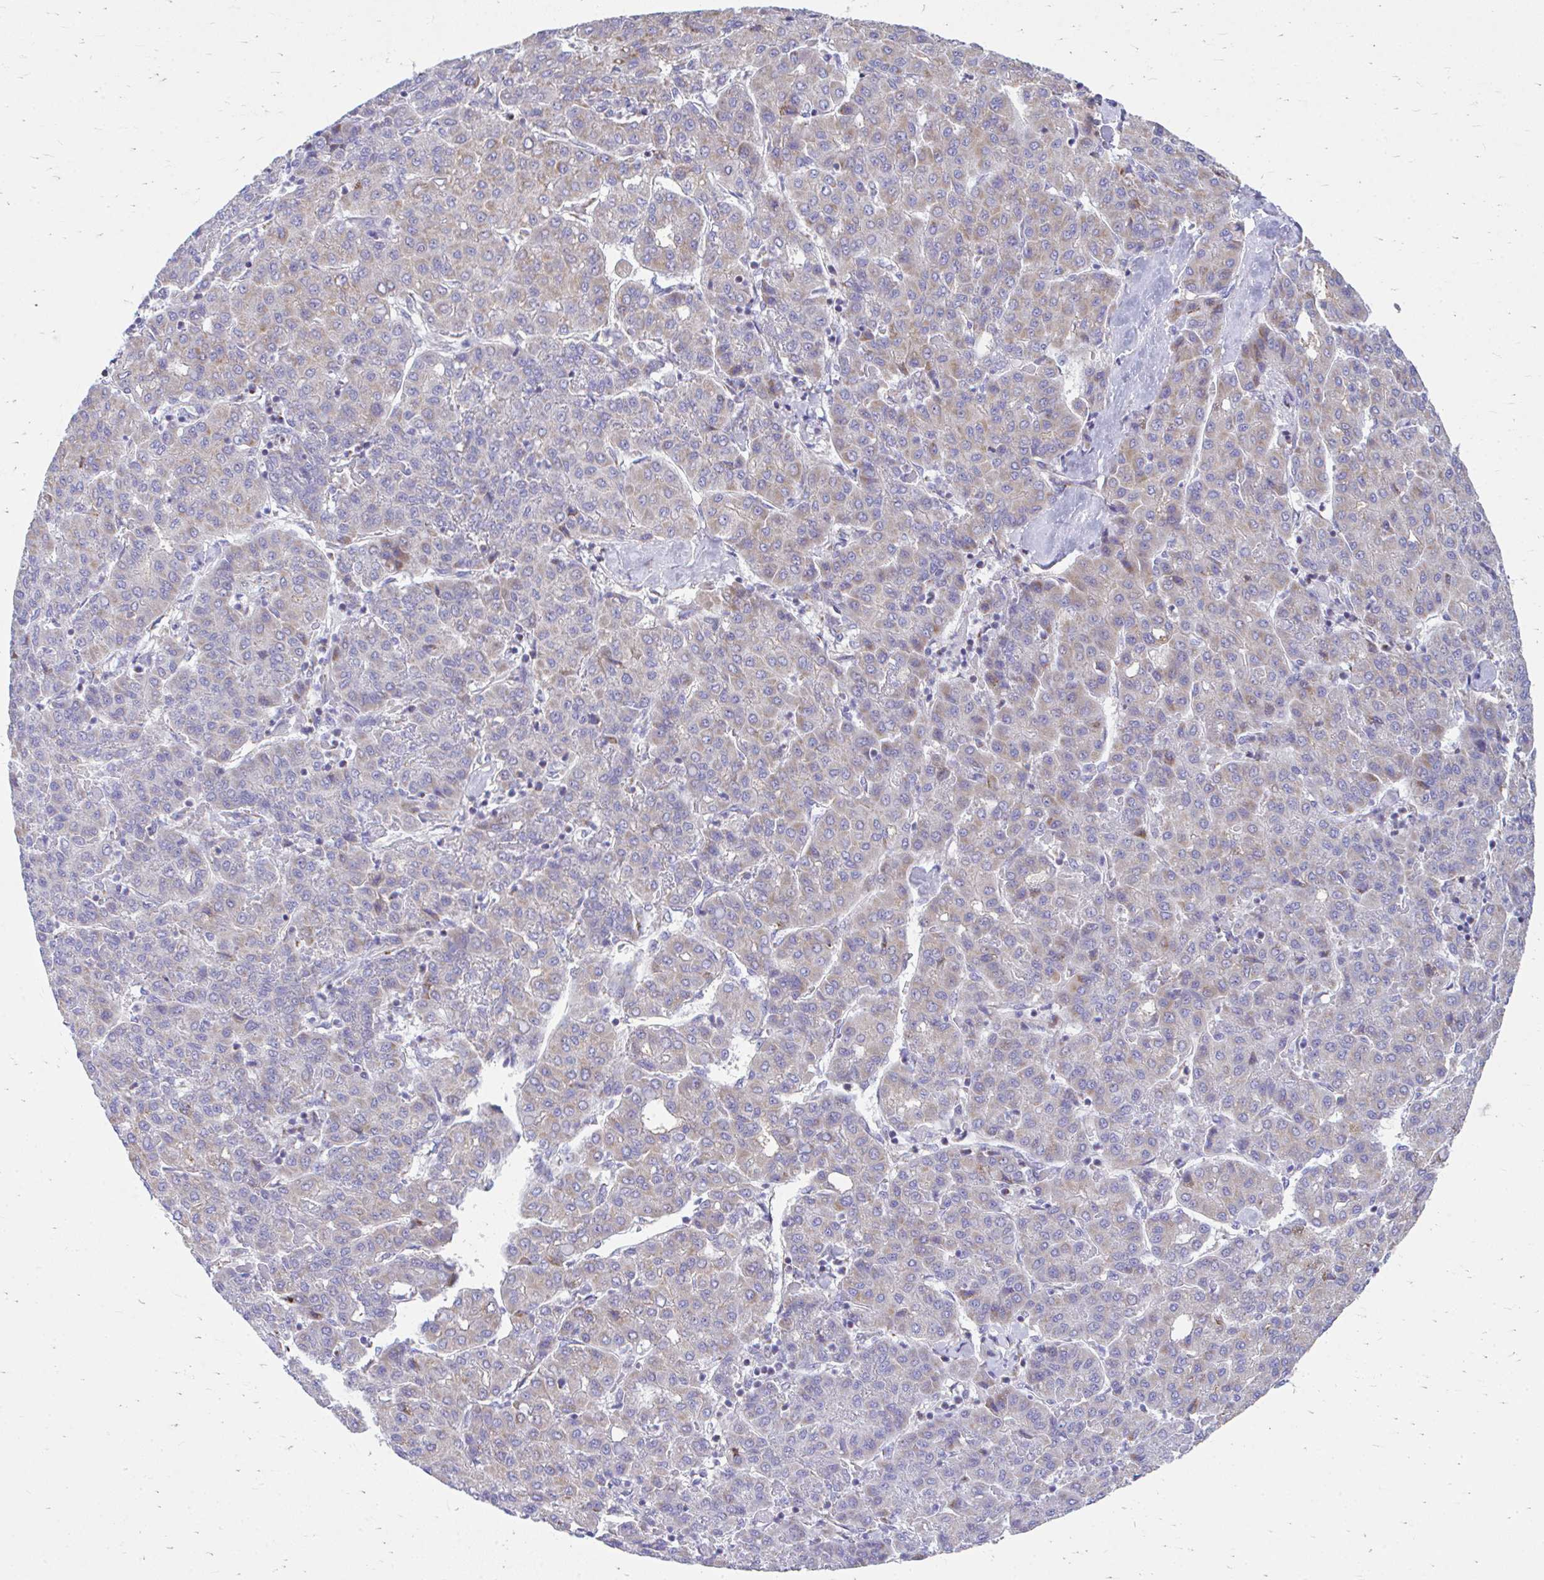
{"staining": {"intensity": "weak", "quantity": "<25%", "location": "cytoplasmic/membranous"}, "tissue": "liver cancer", "cell_type": "Tumor cells", "image_type": "cancer", "snomed": [{"axis": "morphology", "description": "Carcinoma, Hepatocellular, NOS"}, {"axis": "topography", "description": "Liver"}], "caption": "An IHC histopathology image of hepatocellular carcinoma (liver) is shown. There is no staining in tumor cells of hepatocellular carcinoma (liver).", "gene": "MRPL19", "patient": {"sex": "male", "age": 65}}